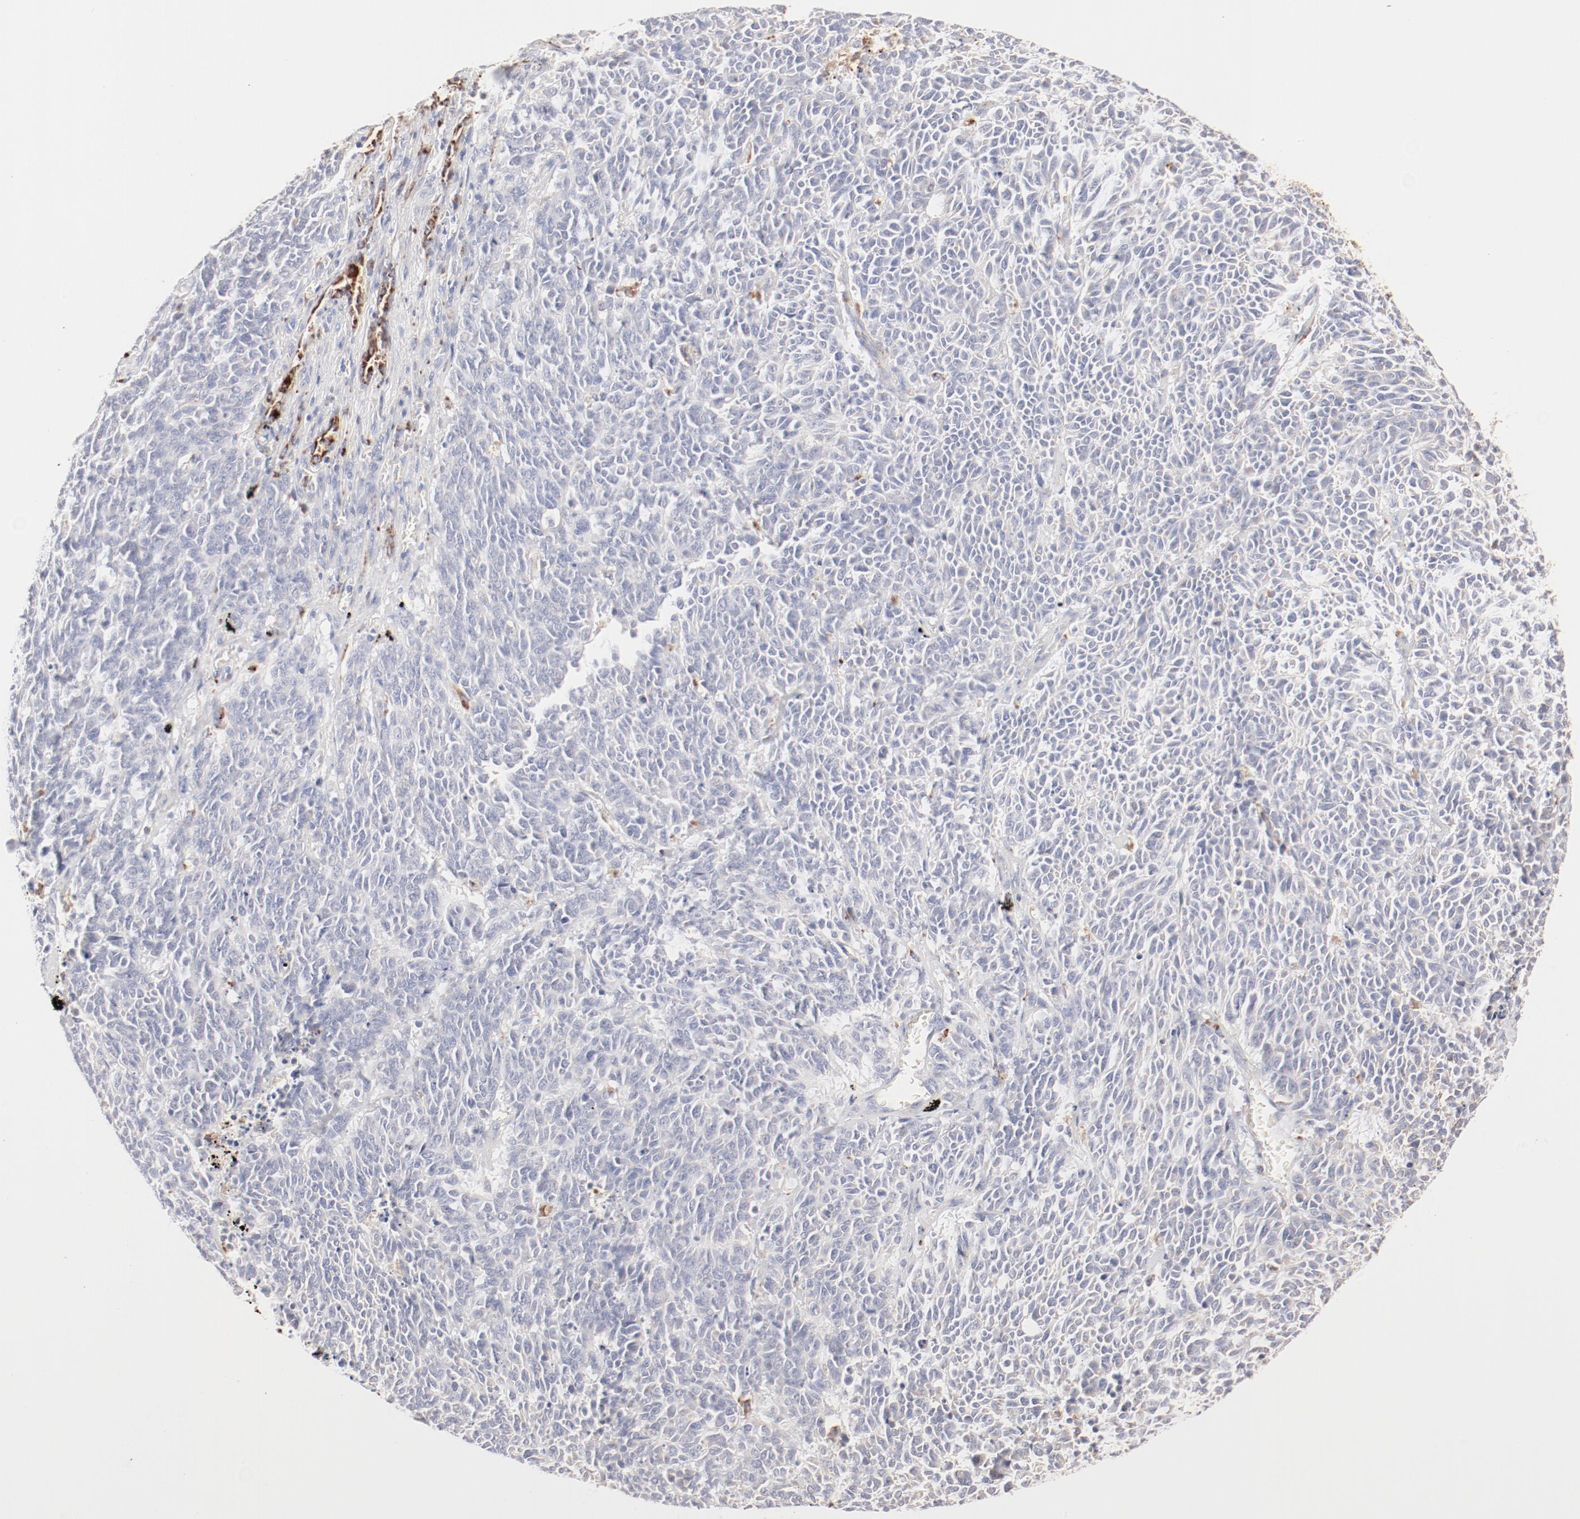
{"staining": {"intensity": "negative", "quantity": "none", "location": "none"}, "tissue": "lung cancer", "cell_type": "Tumor cells", "image_type": "cancer", "snomed": [{"axis": "morphology", "description": "Neoplasm, malignant, NOS"}, {"axis": "topography", "description": "Lung"}], "caption": "Human lung cancer stained for a protein using immunohistochemistry (IHC) displays no staining in tumor cells.", "gene": "CTSH", "patient": {"sex": "female", "age": 58}}